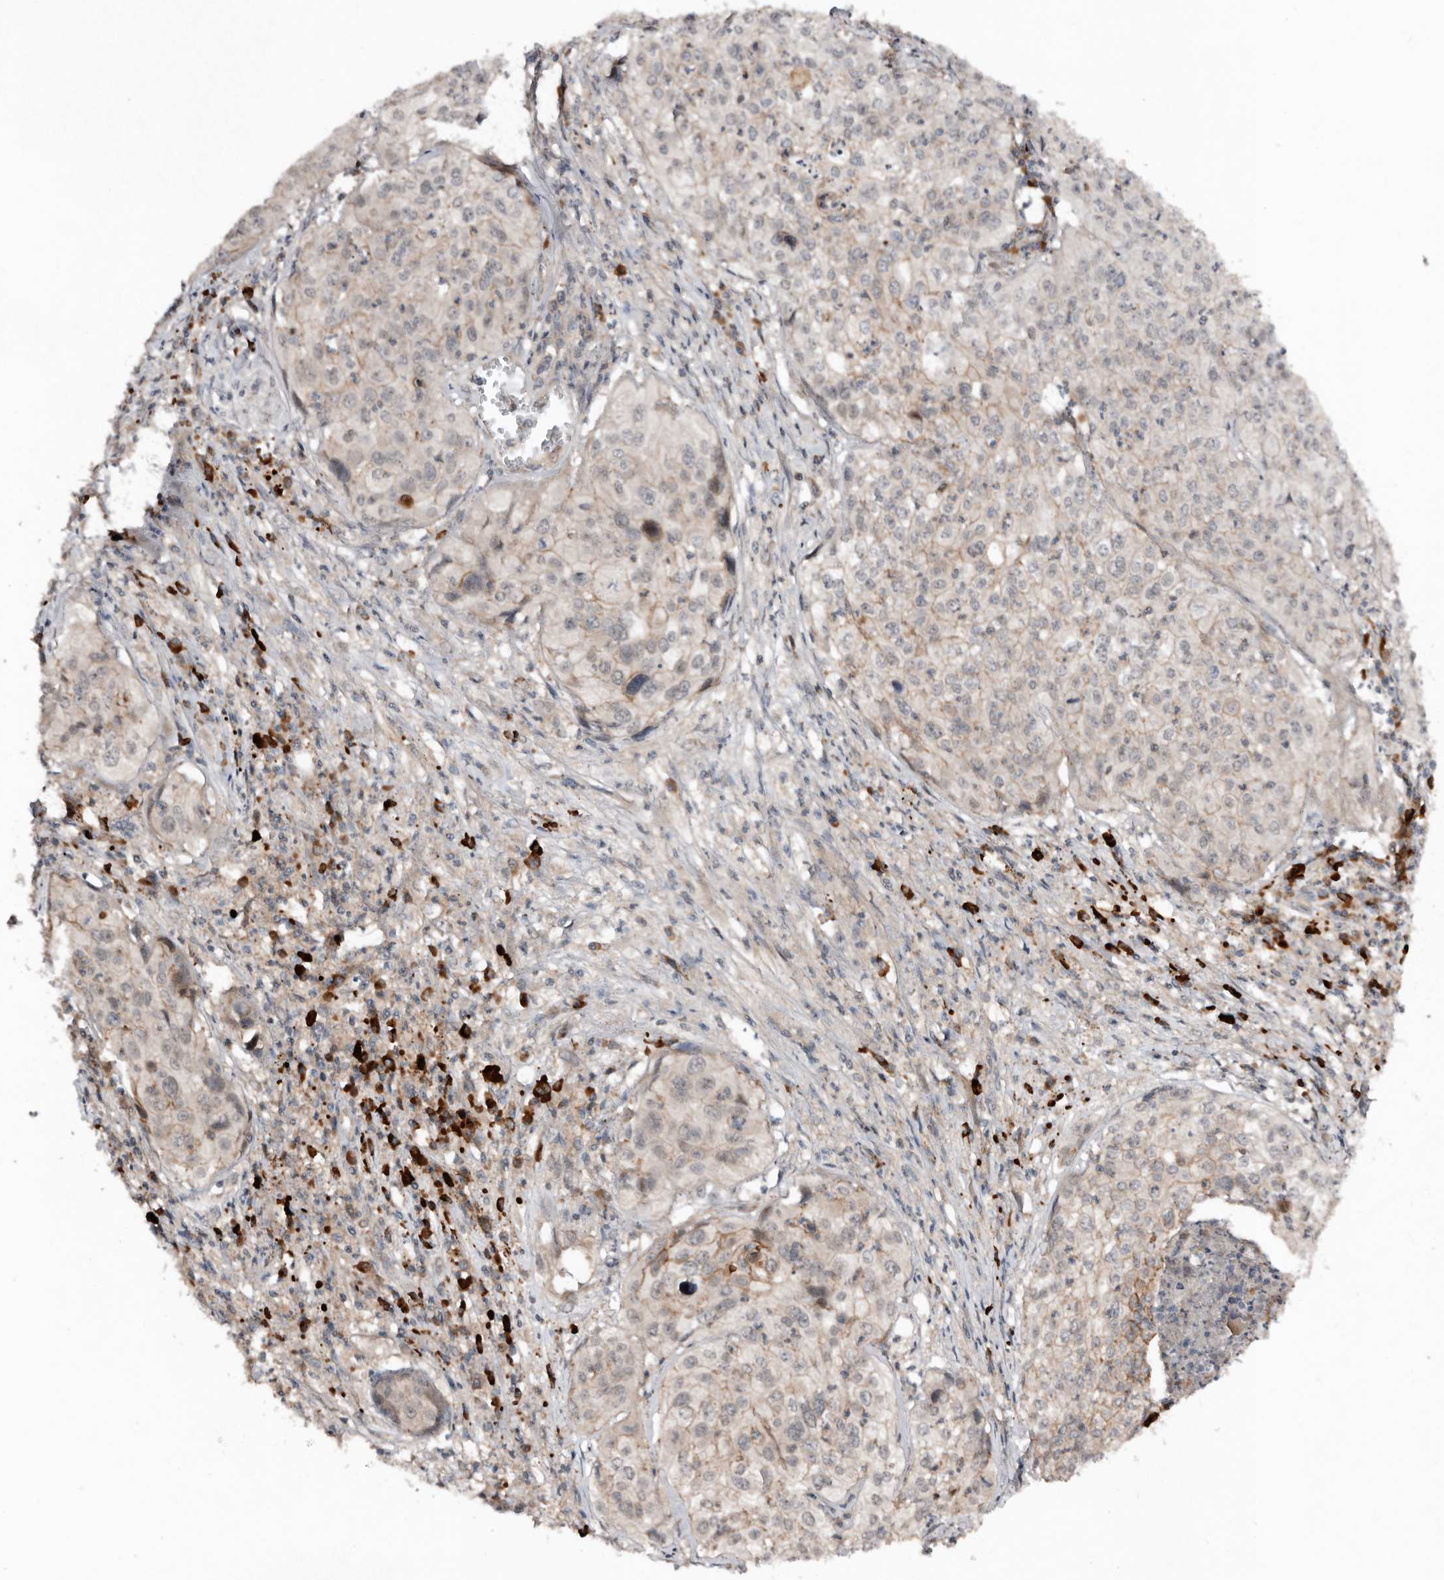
{"staining": {"intensity": "negative", "quantity": "none", "location": "none"}, "tissue": "cervical cancer", "cell_type": "Tumor cells", "image_type": "cancer", "snomed": [{"axis": "morphology", "description": "Squamous cell carcinoma, NOS"}, {"axis": "topography", "description": "Cervix"}], "caption": "Tumor cells show no significant positivity in cervical cancer.", "gene": "TEAD3", "patient": {"sex": "female", "age": 31}}